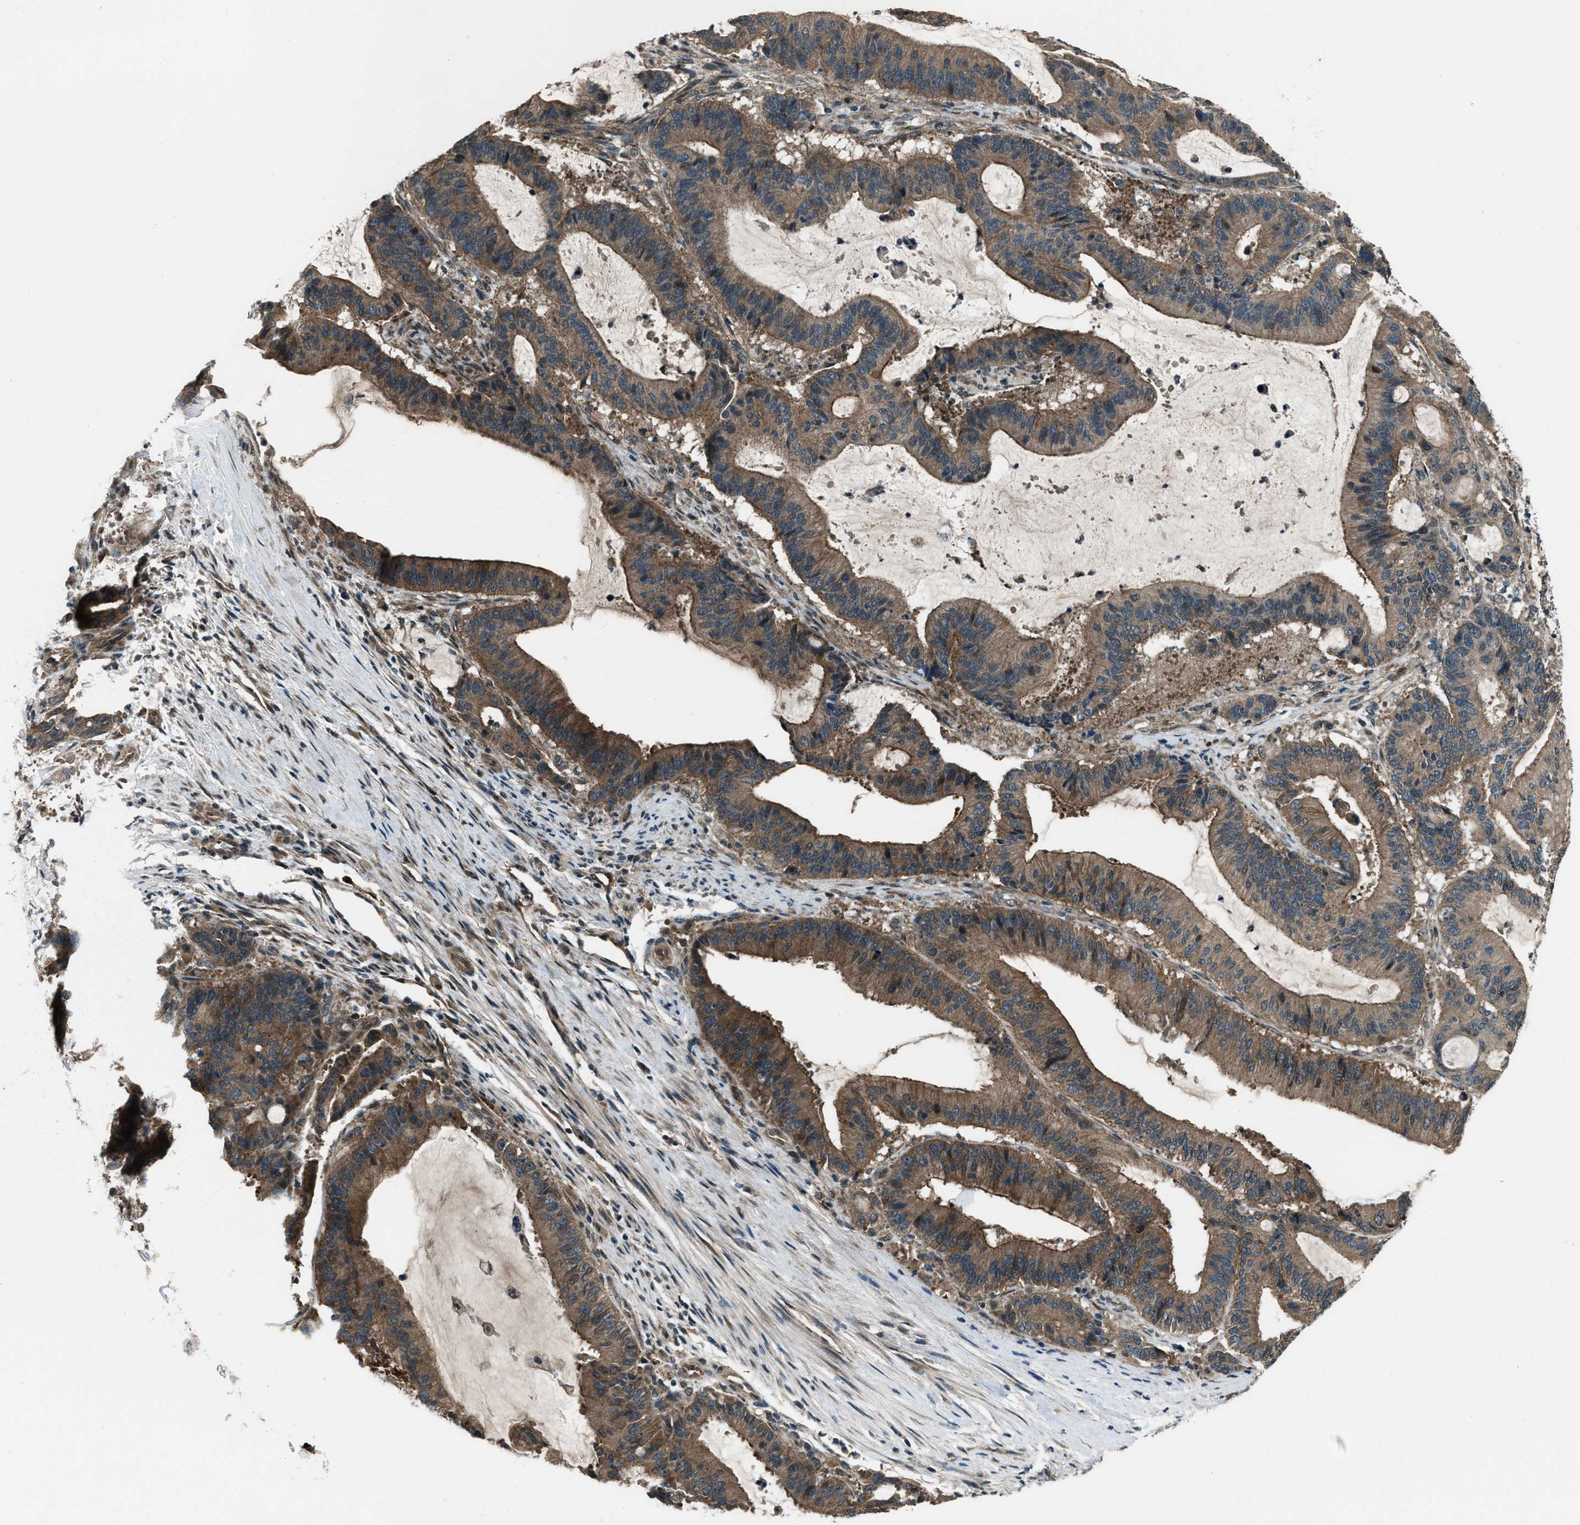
{"staining": {"intensity": "moderate", "quantity": ">75%", "location": "cytoplasmic/membranous"}, "tissue": "liver cancer", "cell_type": "Tumor cells", "image_type": "cancer", "snomed": [{"axis": "morphology", "description": "Normal tissue, NOS"}, {"axis": "morphology", "description": "Cholangiocarcinoma"}, {"axis": "topography", "description": "Liver"}, {"axis": "topography", "description": "Peripheral nerve tissue"}], "caption": "Protein expression analysis of human cholangiocarcinoma (liver) reveals moderate cytoplasmic/membranous expression in about >75% of tumor cells.", "gene": "SVIL", "patient": {"sex": "female", "age": 73}}